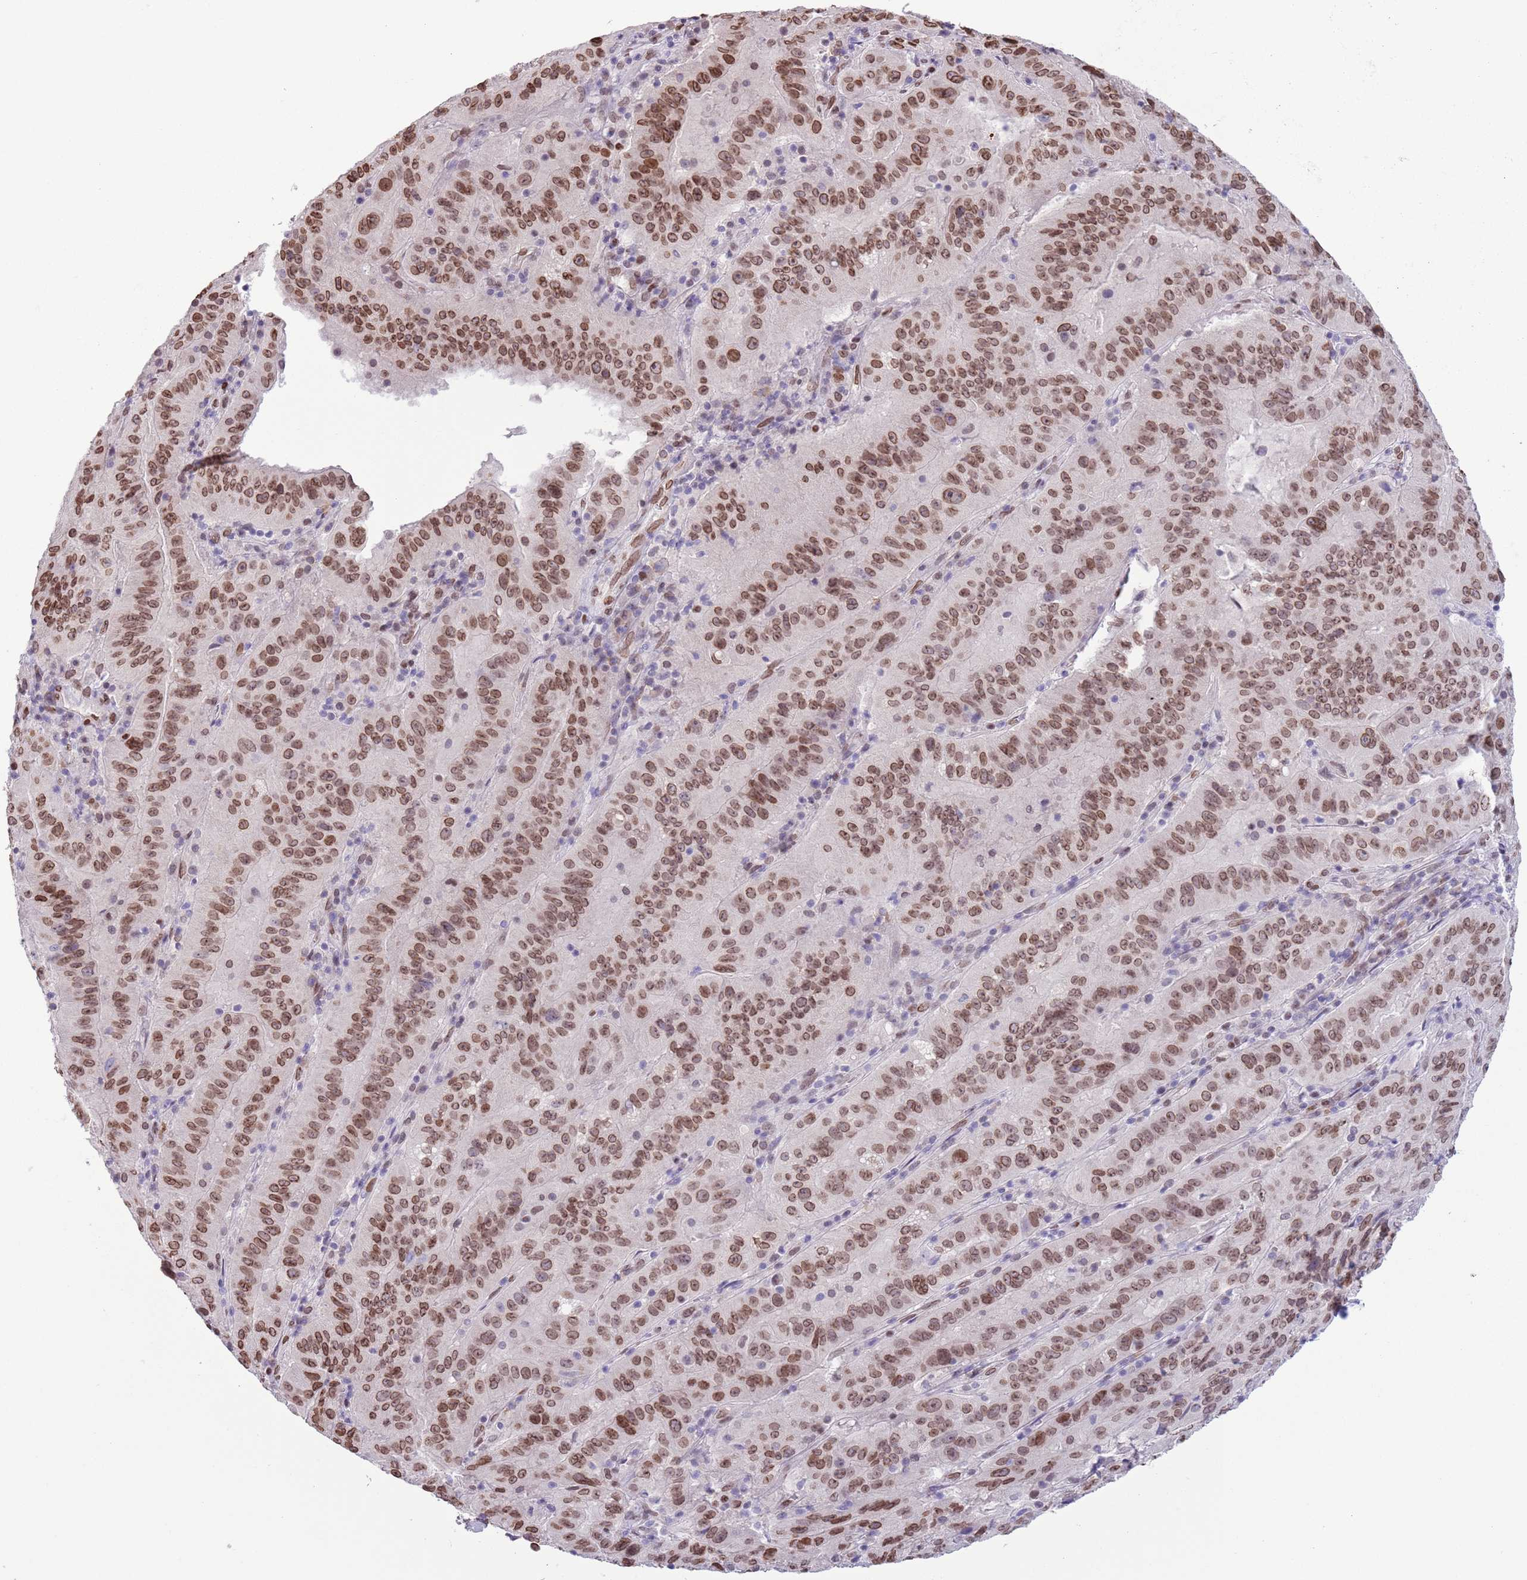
{"staining": {"intensity": "strong", "quantity": ">75%", "location": "cytoplasmic/membranous,nuclear"}, "tissue": "pancreatic cancer", "cell_type": "Tumor cells", "image_type": "cancer", "snomed": [{"axis": "morphology", "description": "Adenocarcinoma, NOS"}, {"axis": "topography", "description": "Pancreas"}], "caption": "Pancreatic cancer (adenocarcinoma) stained for a protein (brown) exhibits strong cytoplasmic/membranous and nuclear positive positivity in approximately >75% of tumor cells.", "gene": "ZGLP1", "patient": {"sex": "male", "age": 63}}